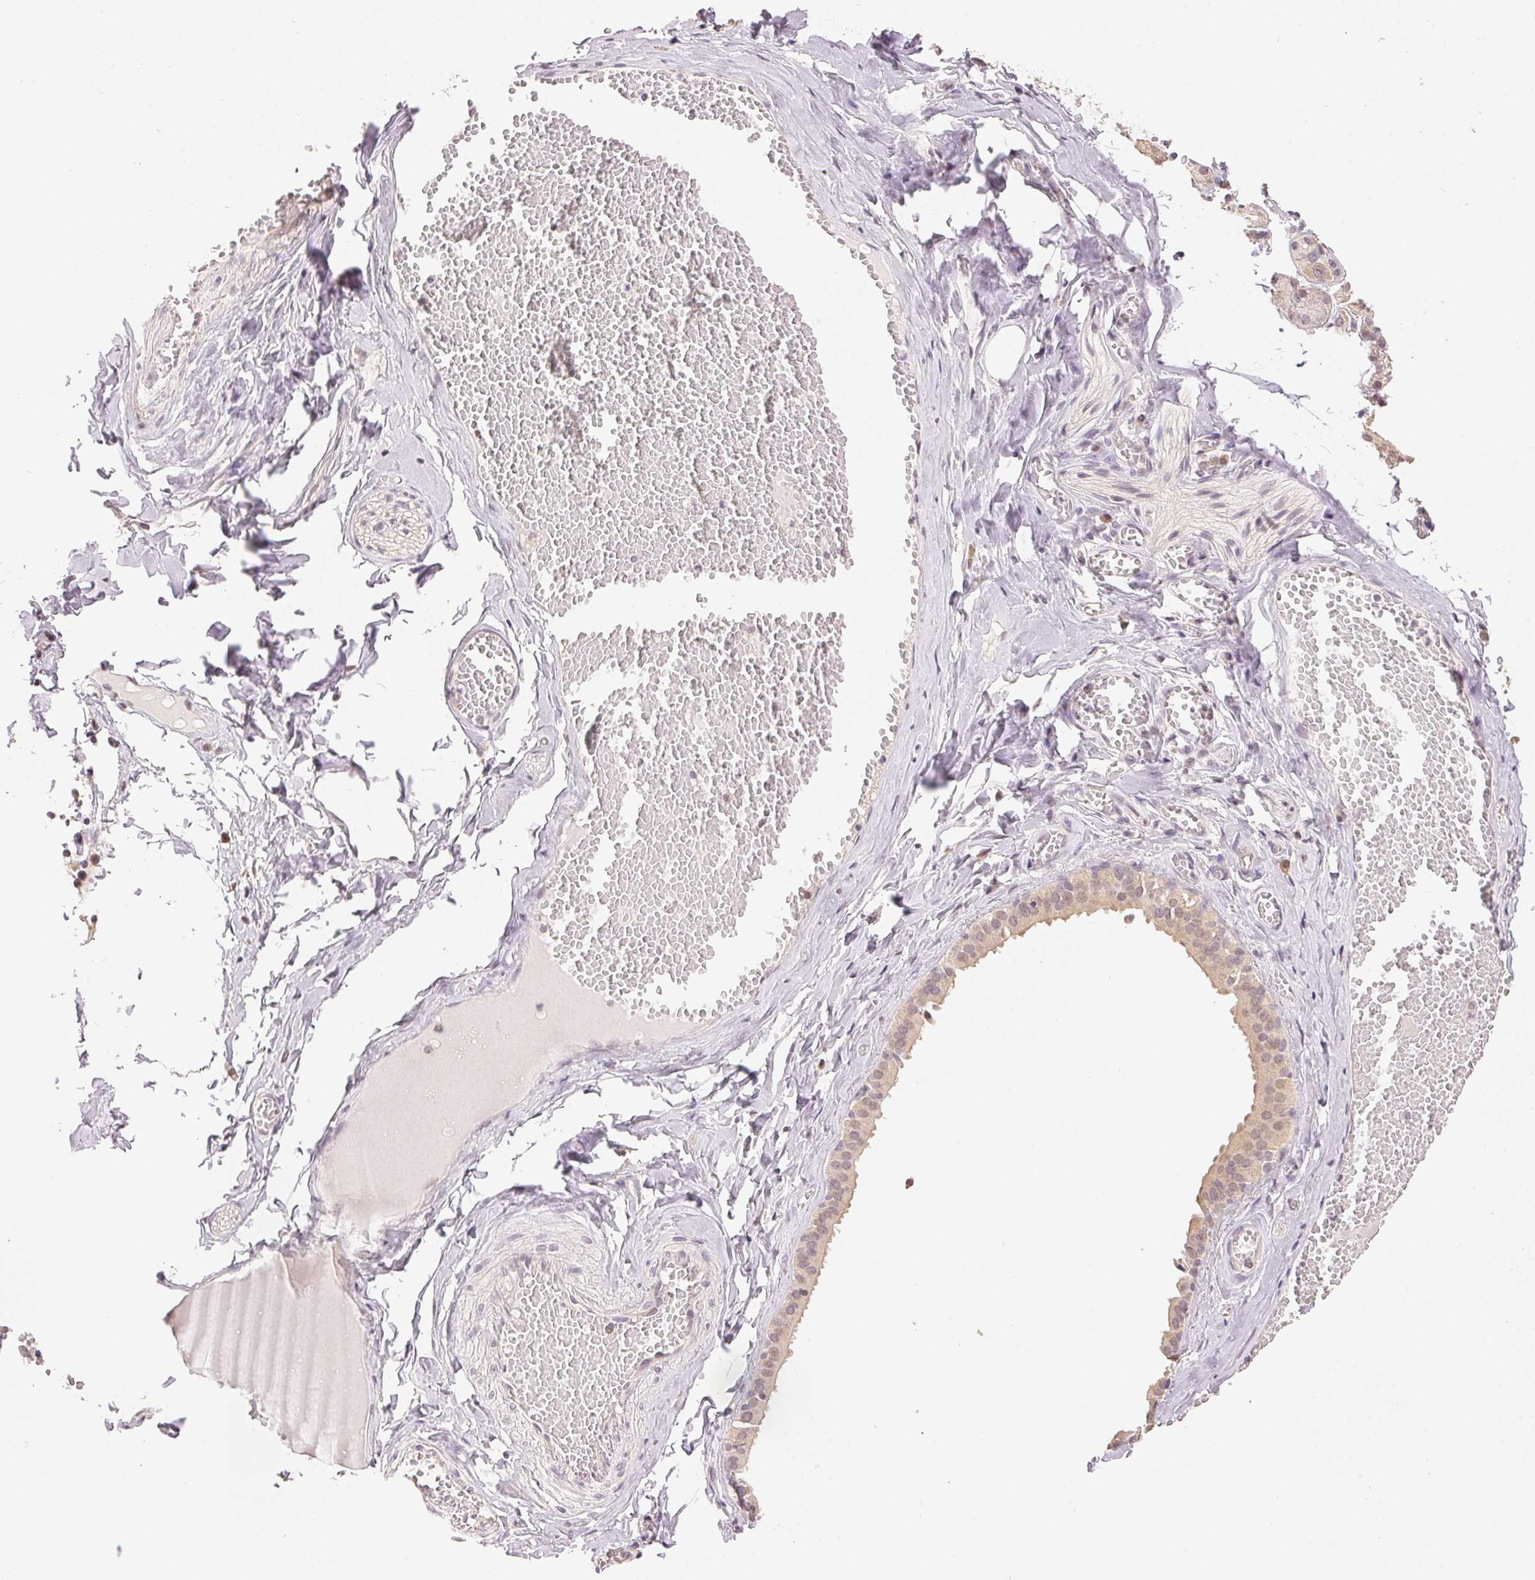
{"staining": {"intensity": "weak", "quantity": "<25%", "location": "cytoplasmic/membranous,nuclear"}, "tissue": "salivary gland", "cell_type": "Glandular cells", "image_type": "normal", "snomed": [{"axis": "morphology", "description": "Normal tissue, NOS"}, {"axis": "topography", "description": "Salivary gland"}, {"axis": "topography", "description": "Peripheral nerve tissue"}], "caption": "Immunohistochemistry (IHC) micrograph of unremarkable salivary gland stained for a protein (brown), which shows no staining in glandular cells.", "gene": "PLCB1", "patient": {"sex": "male", "age": 71}}